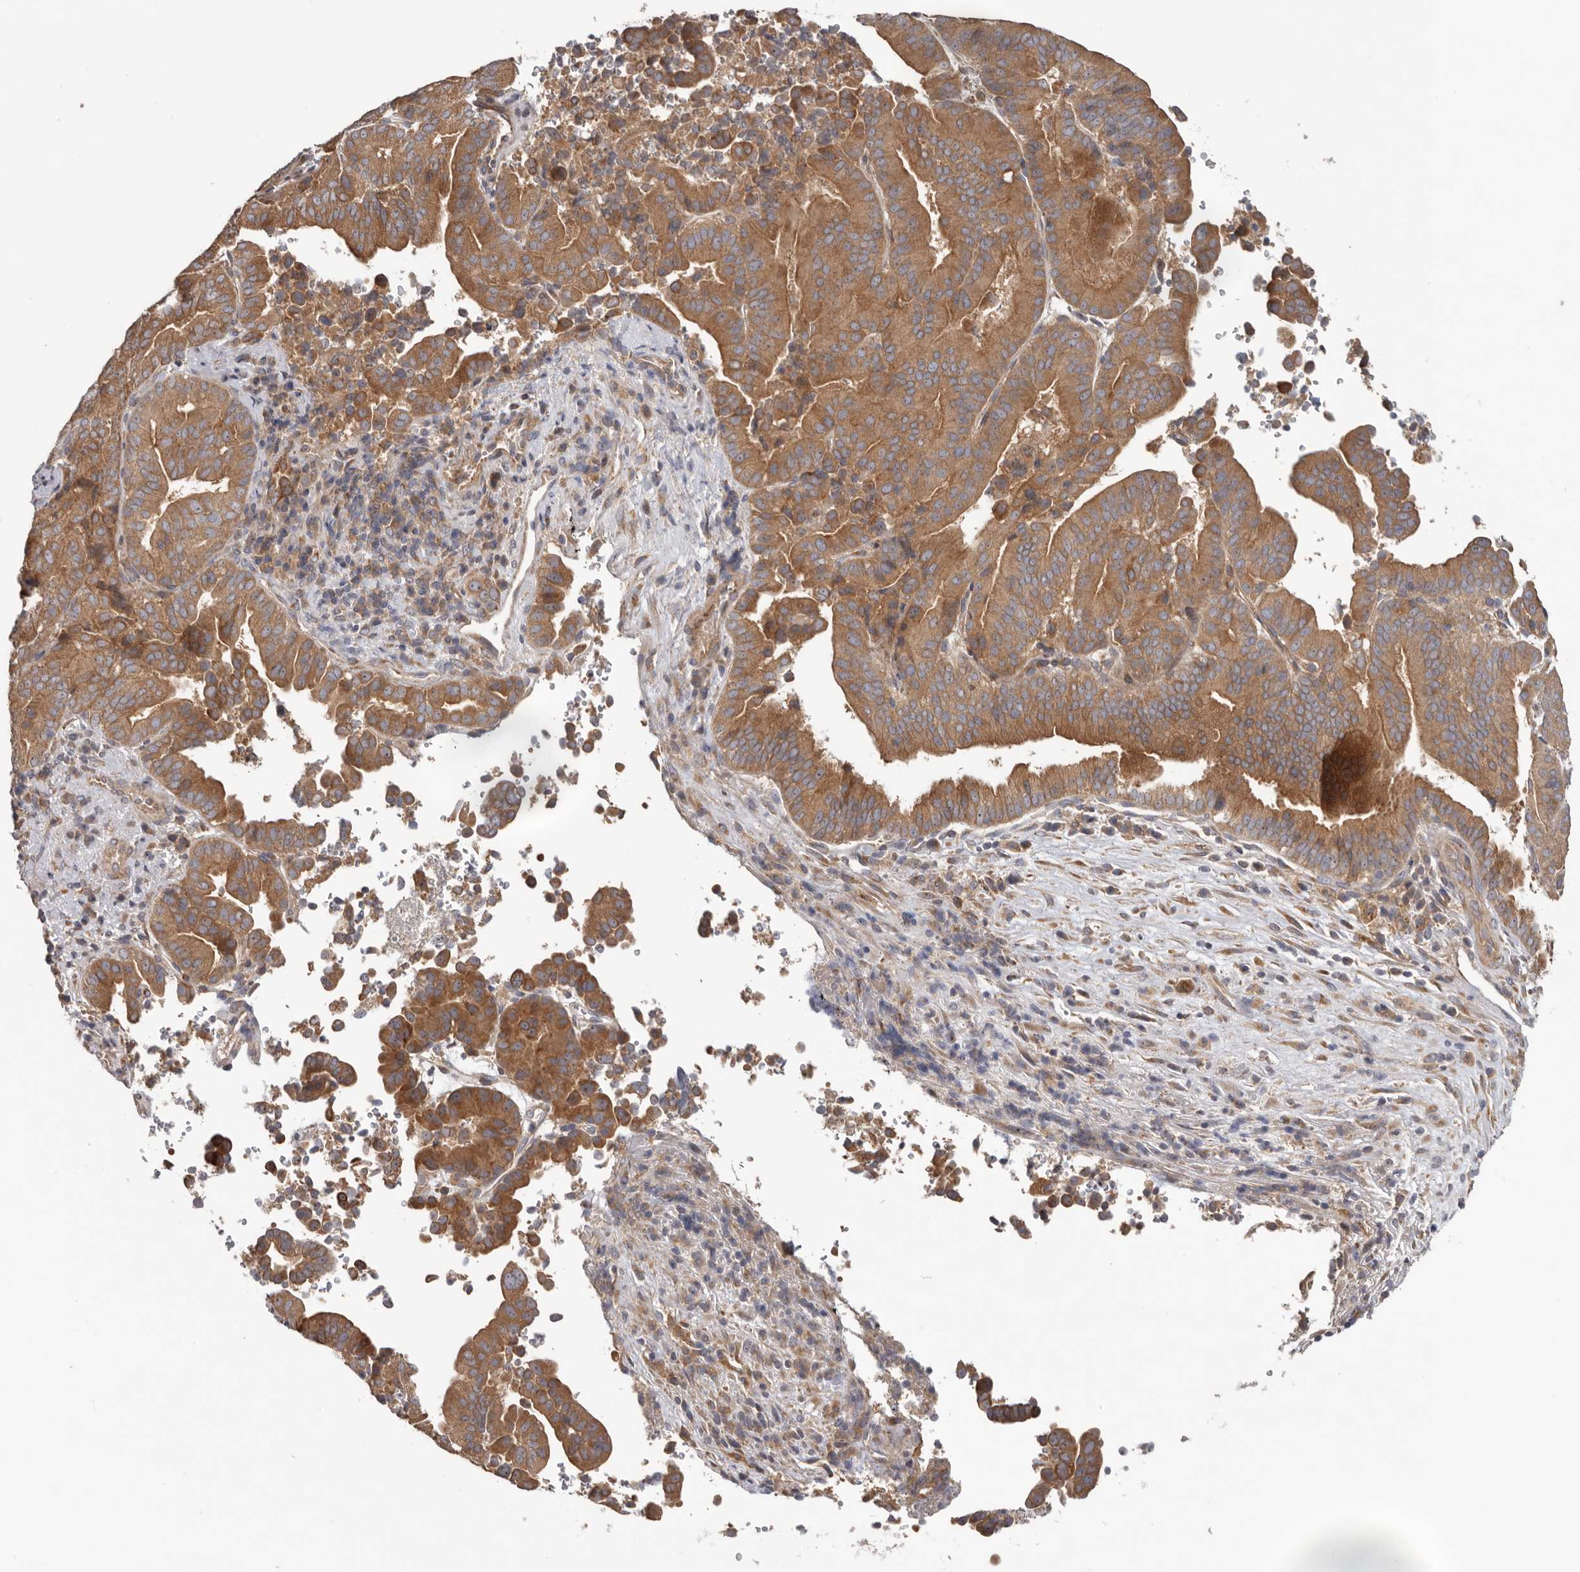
{"staining": {"intensity": "moderate", "quantity": ">75%", "location": "cytoplasmic/membranous"}, "tissue": "liver cancer", "cell_type": "Tumor cells", "image_type": "cancer", "snomed": [{"axis": "morphology", "description": "Cholangiocarcinoma"}, {"axis": "topography", "description": "Liver"}], "caption": "Brown immunohistochemical staining in human liver cancer shows moderate cytoplasmic/membranous staining in about >75% of tumor cells. (DAB (3,3'-diaminobenzidine) IHC, brown staining for protein, blue staining for nuclei).", "gene": "HINT3", "patient": {"sex": "female", "age": 75}}